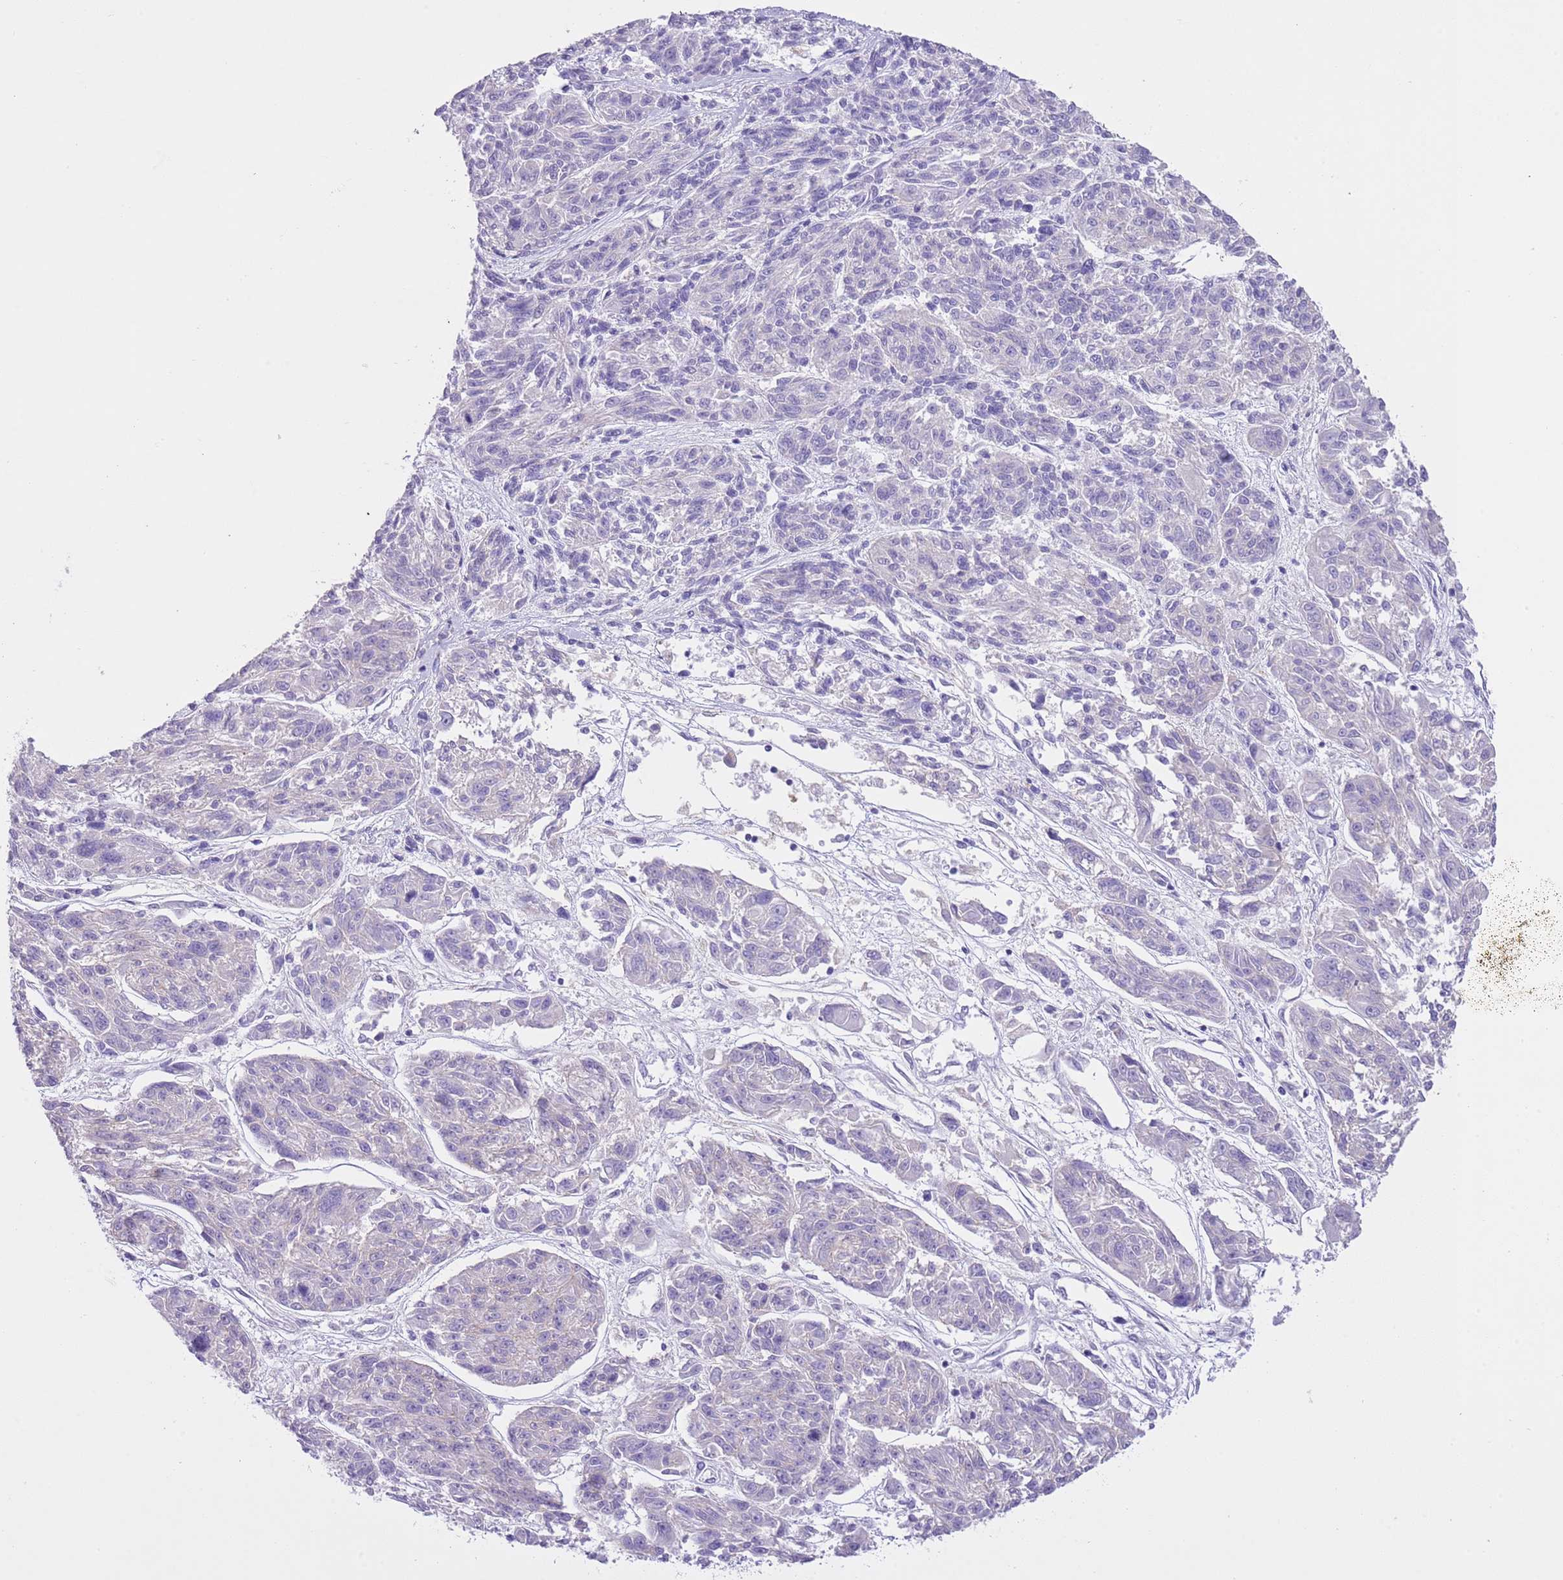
{"staining": {"intensity": "negative", "quantity": "none", "location": "none"}, "tissue": "melanoma", "cell_type": "Tumor cells", "image_type": "cancer", "snomed": [{"axis": "morphology", "description": "Malignant melanoma, NOS"}, {"axis": "topography", "description": "Skin"}], "caption": "A high-resolution histopathology image shows immunohistochemistry staining of melanoma, which exhibits no significant positivity in tumor cells.", "gene": "CLEC2A", "patient": {"sex": "male", "age": 53}}